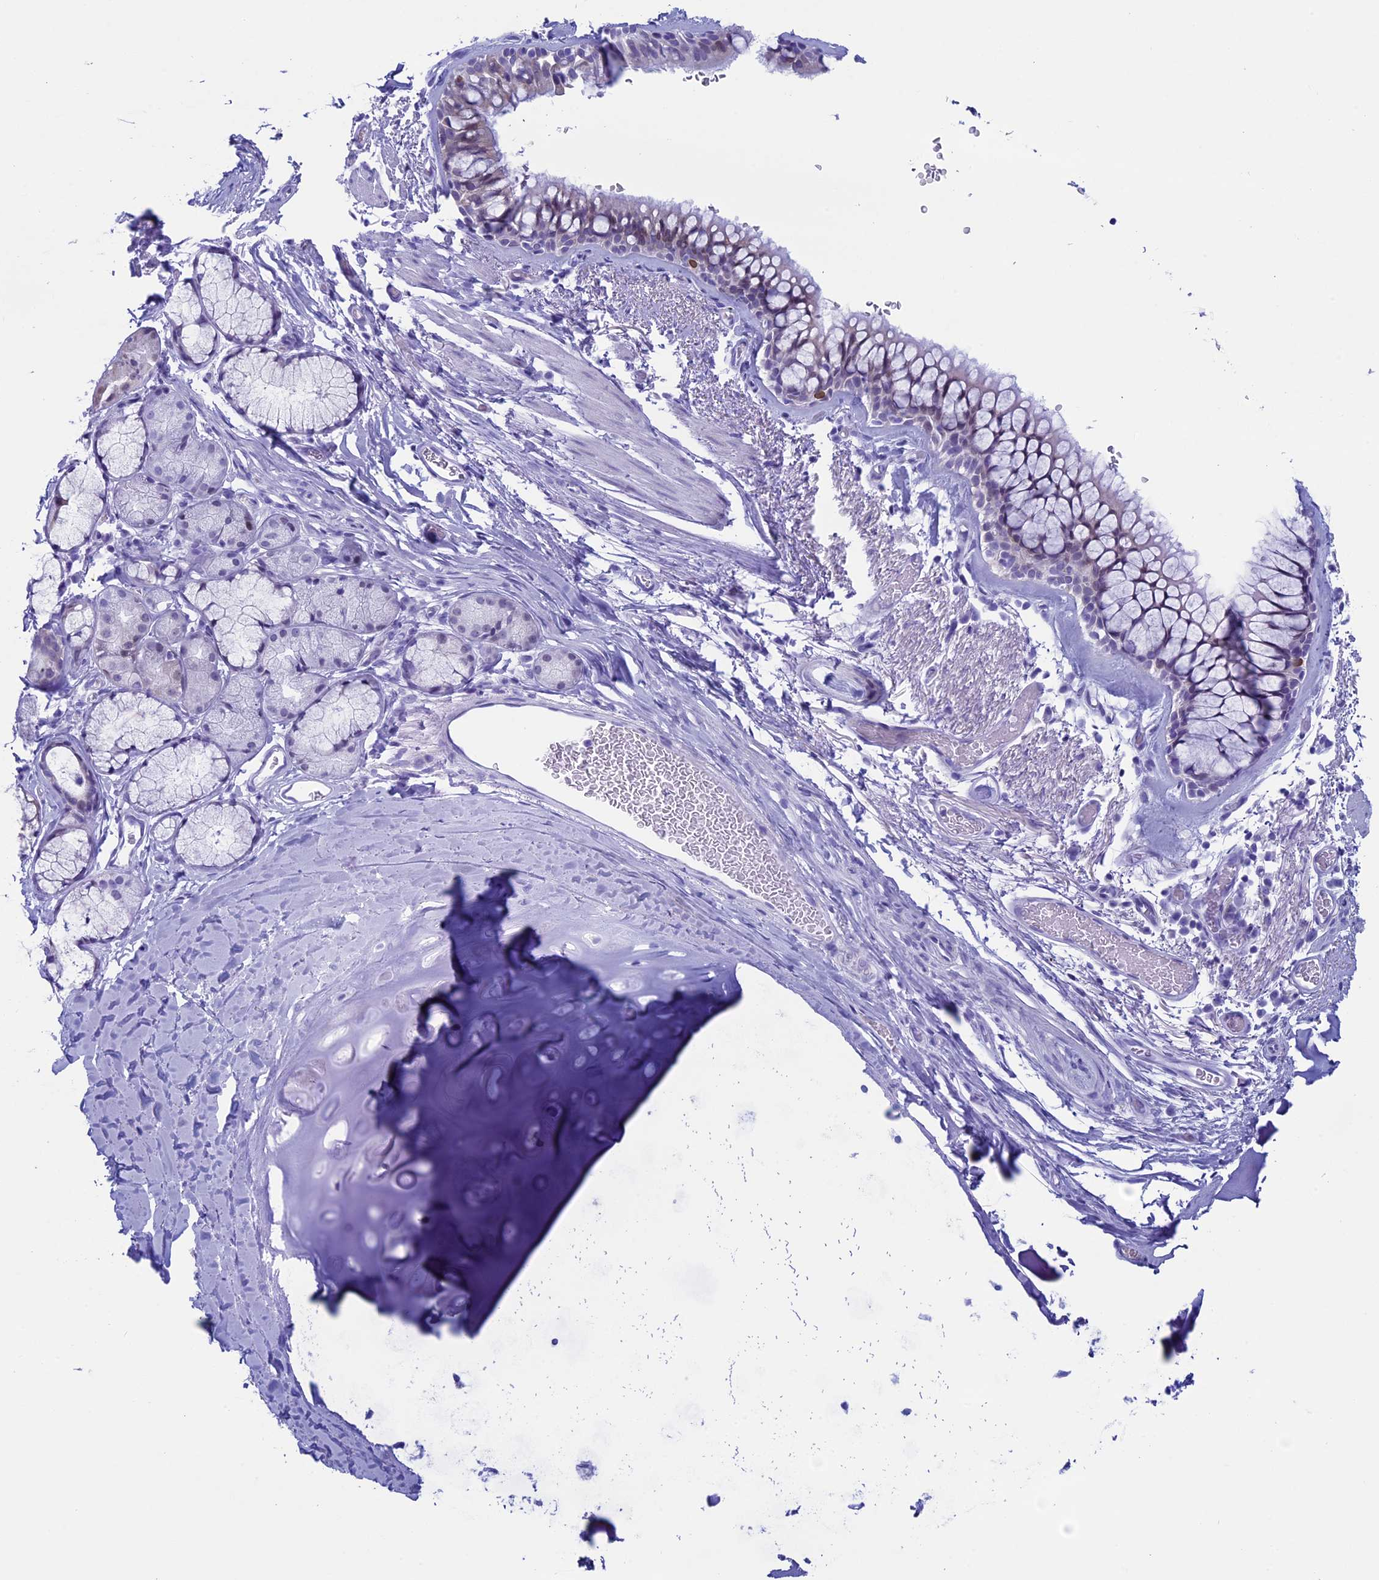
{"staining": {"intensity": "weak", "quantity": "<25%", "location": "nuclear"}, "tissue": "bronchus", "cell_type": "Respiratory epithelial cells", "image_type": "normal", "snomed": [{"axis": "morphology", "description": "Normal tissue, NOS"}, {"axis": "topography", "description": "Bronchus"}], "caption": "Immunohistochemical staining of normal human bronchus displays no significant staining in respiratory epithelial cells. (DAB immunohistochemistry (IHC) with hematoxylin counter stain).", "gene": "FAM169A", "patient": {"sex": "male", "age": 65}}